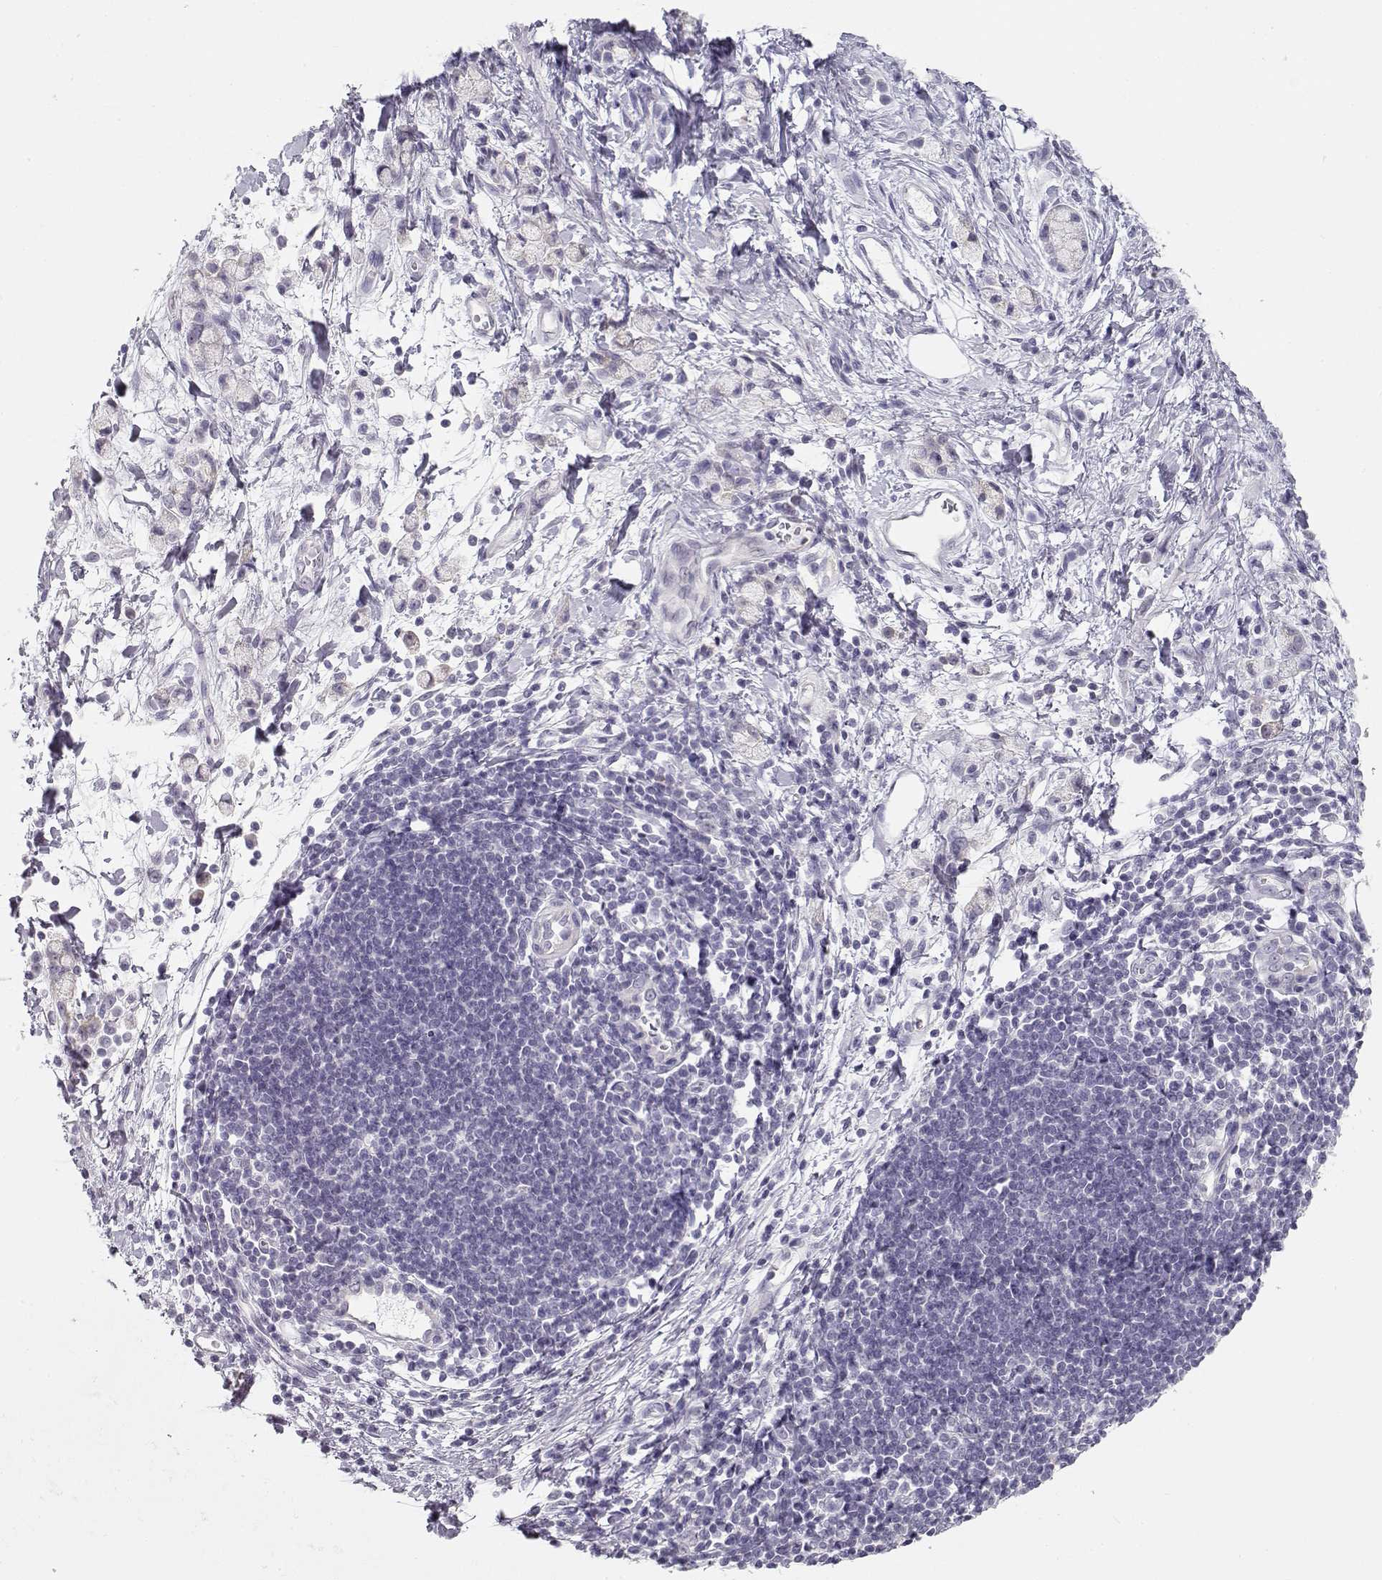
{"staining": {"intensity": "negative", "quantity": "none", "location": "none"}, "tissue": "stomach cancer", "cell_type": "Tumor cells", "image_type": "cancer", "snomed": [{"axis": "morphology", "description": "Adenocarcinoma, NOS"}, {"axis": "topography", "description": "Stomach"}], "caption": "High power microscopy micrograph of an IHC histopathology image of stomach cancer, revealing no significant positivity in tumor cells.", "gene": "NUTM1", "patient": {"sex": "male", "age": 58}}